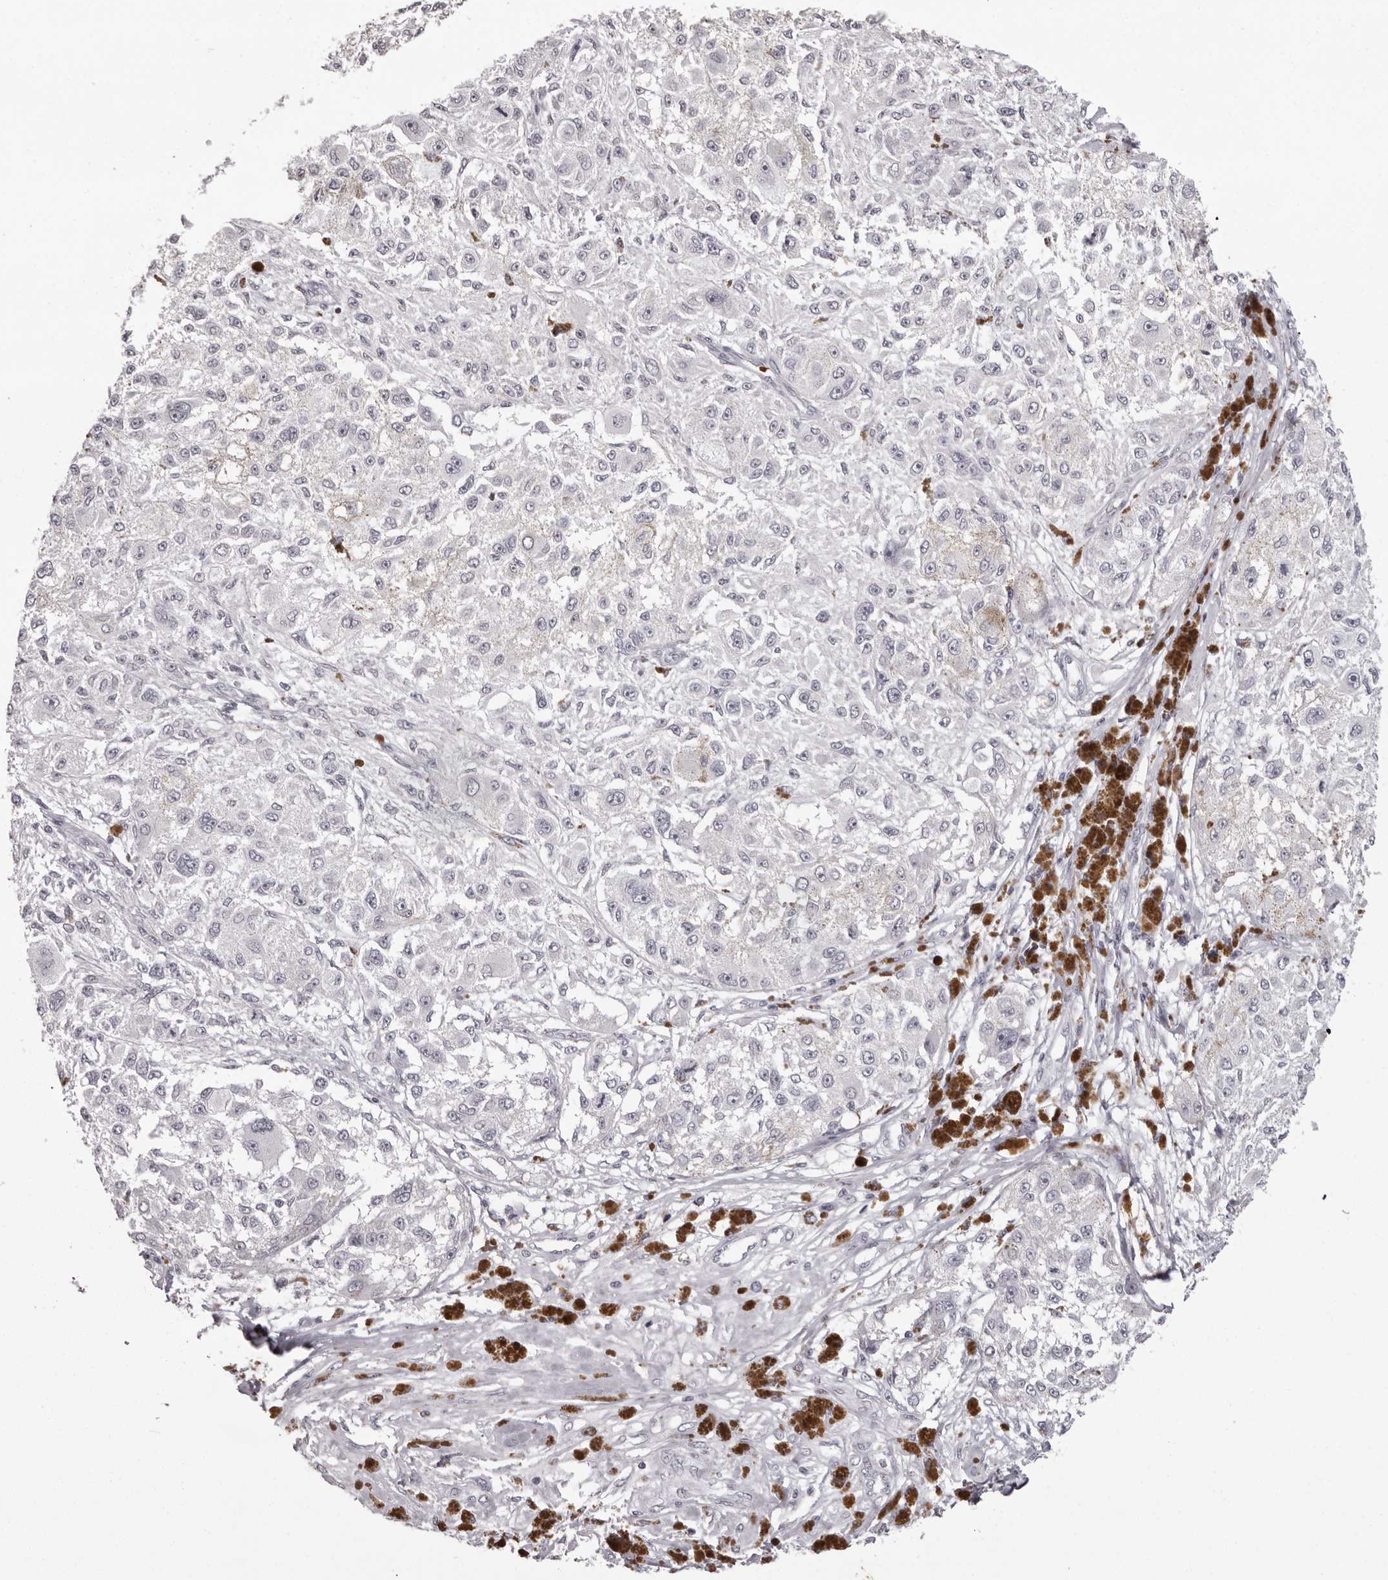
{"staining": {"intensity": "negative", "quantity": "none", "location": "none"}, "tissue": "melanoma", "cell_type": "Tumor cells", "image_type": "cancer", "snomed": [{"axis": "morphology", "description": "Necrosis, NOS"}, {"axis": "morphology", "description": "Malignant melanoma, NOS"}, {"axis": "topography", "description": "Skin"}], "caption": "Image shows no protein expression in tumor cells of melanoma tissue.", "gene": "C8orf74", "patient": {"sex": "female", "age": 87}}